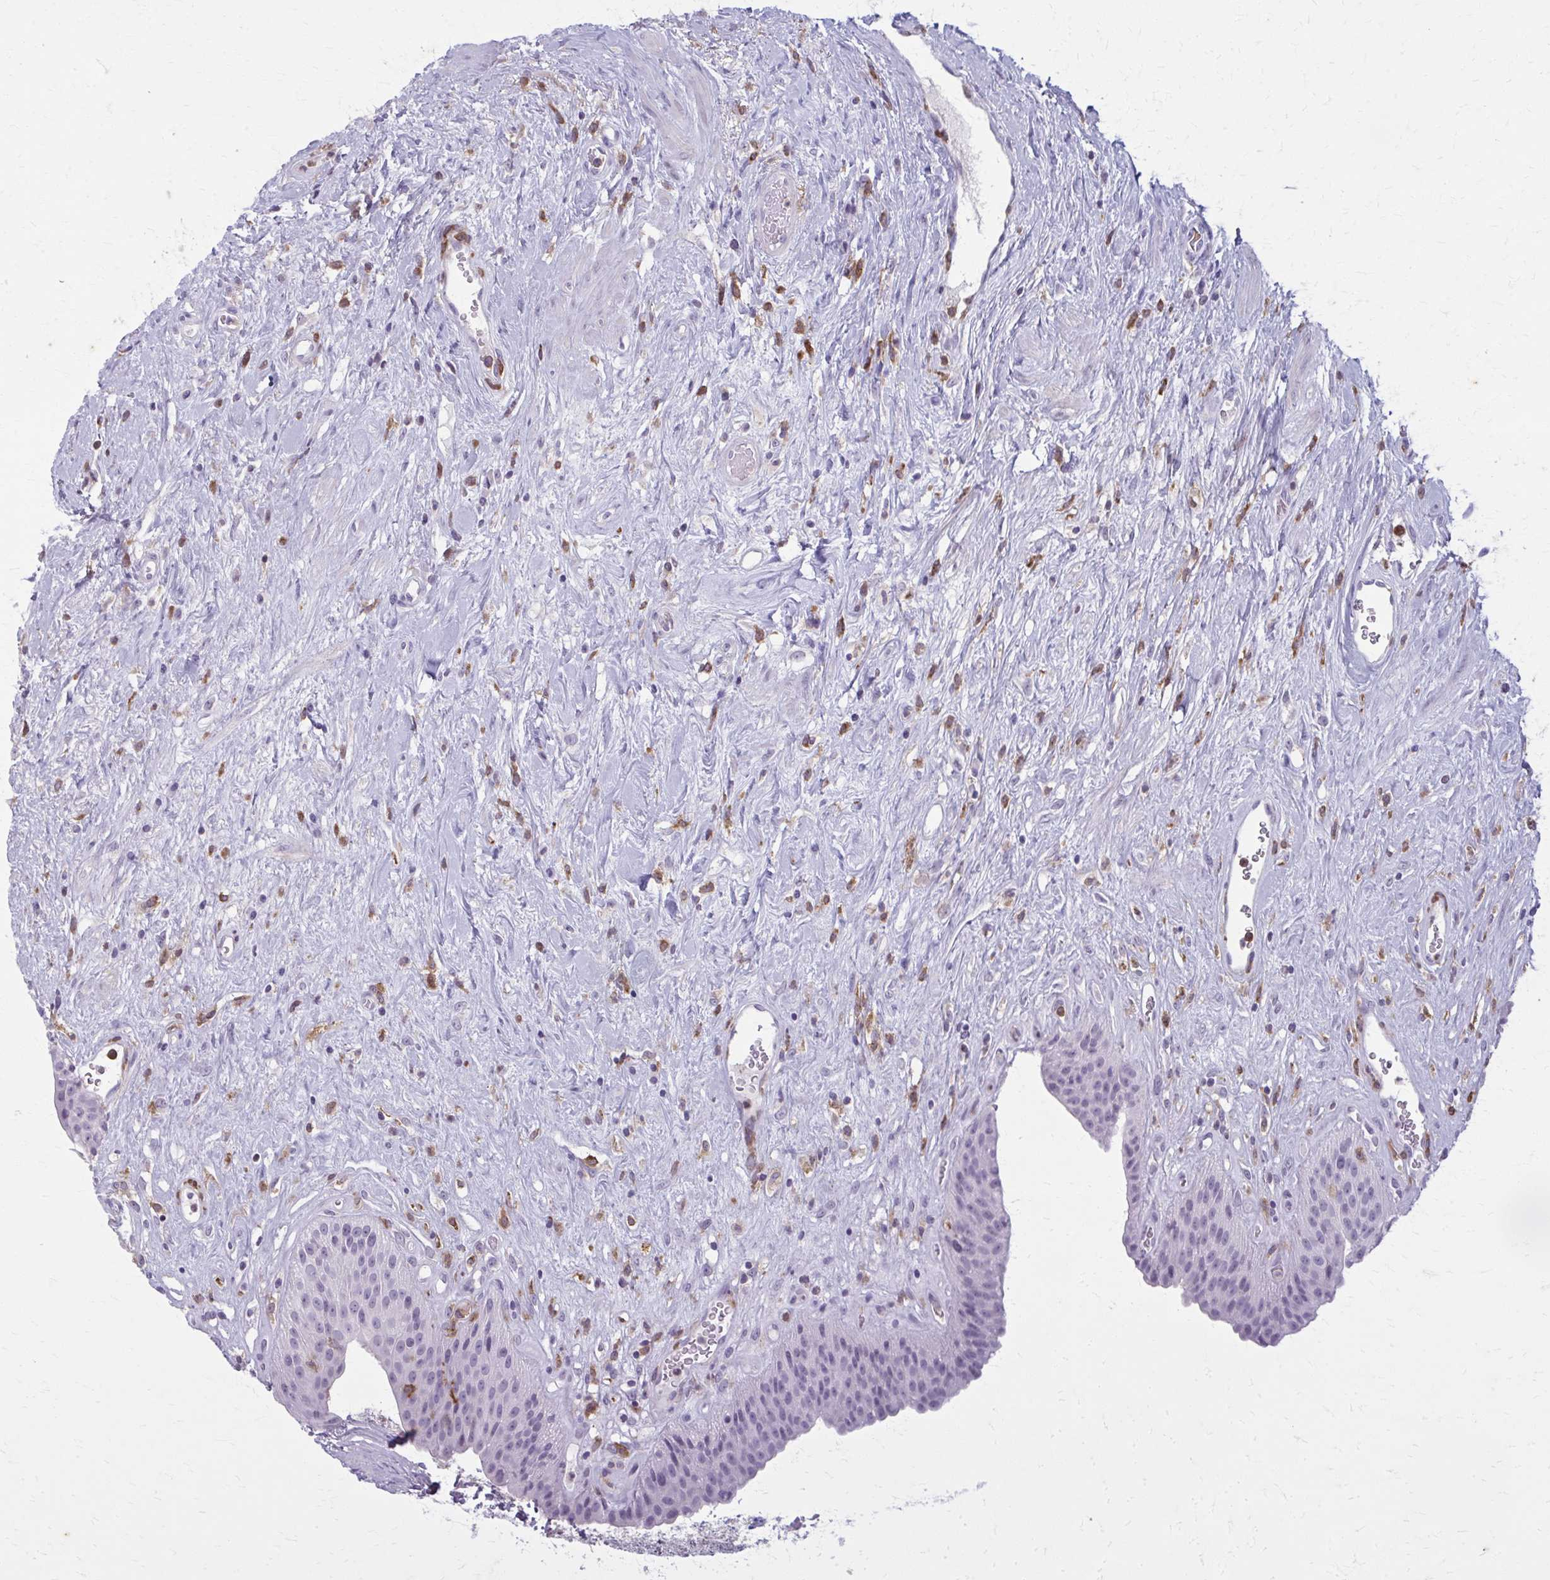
{"staining": {"intensity": "negative", "quantity": "none", "location": "none"}, "tissue": "urinary bladder", "cell_type": "Urothelial cells", "image_type": "normal", "snomed": [{"axis": "morphology", "description": "Normal tissue, NOS"}, {"axis": "topography", "description": "Urinary bladder"}], "caption": "Urothelial cells are negative for brown protein staining in unremarkable urinary bladder. (DAB immunohistochemistry (IHC) with hematoxylin counter stain).", "gene": "CARD9", "patient": {"sex": "female", "age": 56}}